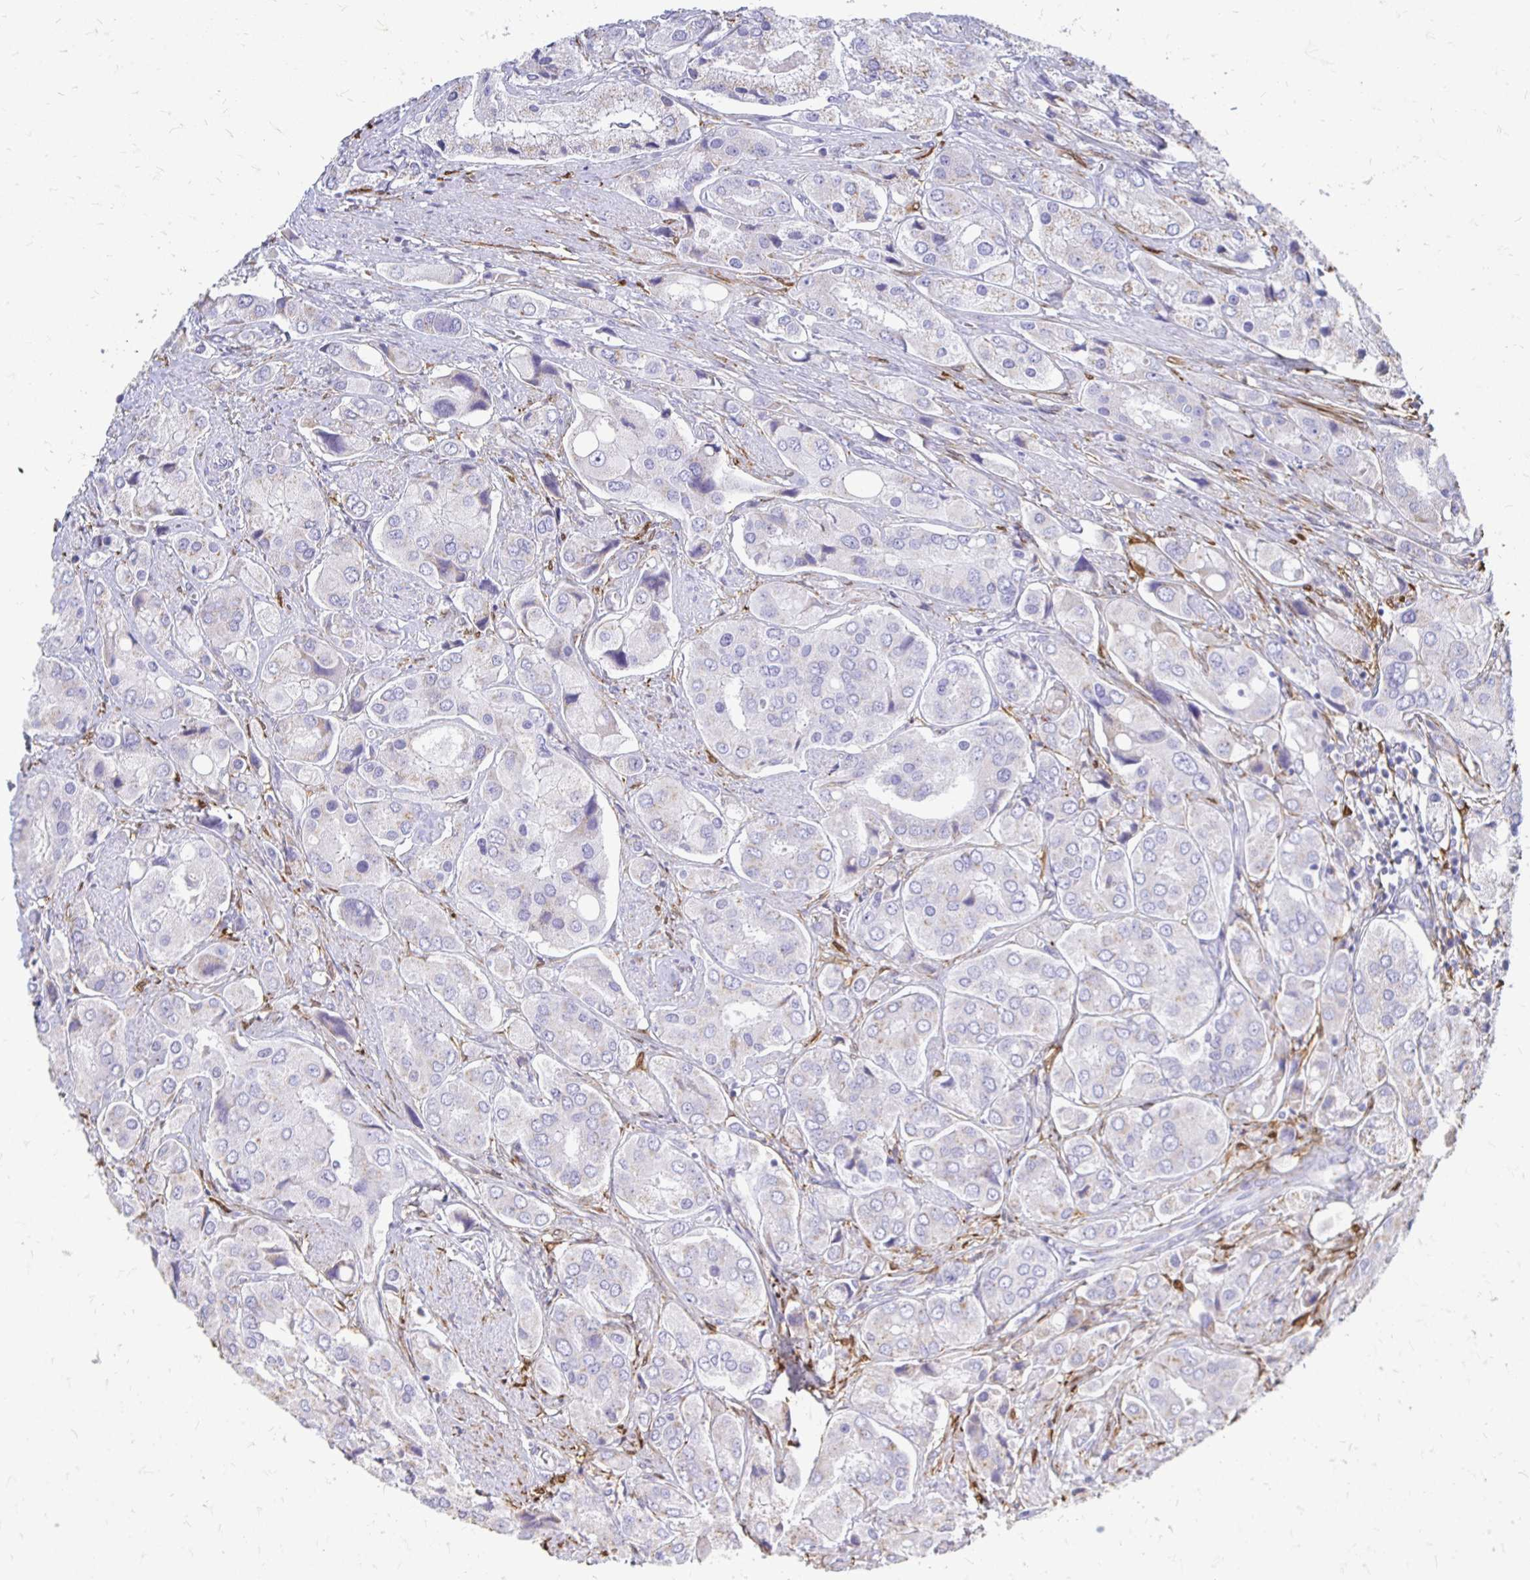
{"staining": {"intensity": "negative", "quantity": "none", "location": "none"}, "tissue": "prostate cancer", "cell_type": "Tumor cells", "image_type": "cancer", "snomed": [{"axis": "morphology", "description": "Adenocarcinoma, Low grade"}, {"axis": "topography", "description": "Prostate"}], "caption": "Tumor cells show no significant staining in adenocarcinoma (low-grade) (prostate).", "gene": "PAGE4", "patient": {"sex": "male", "age": 69}}